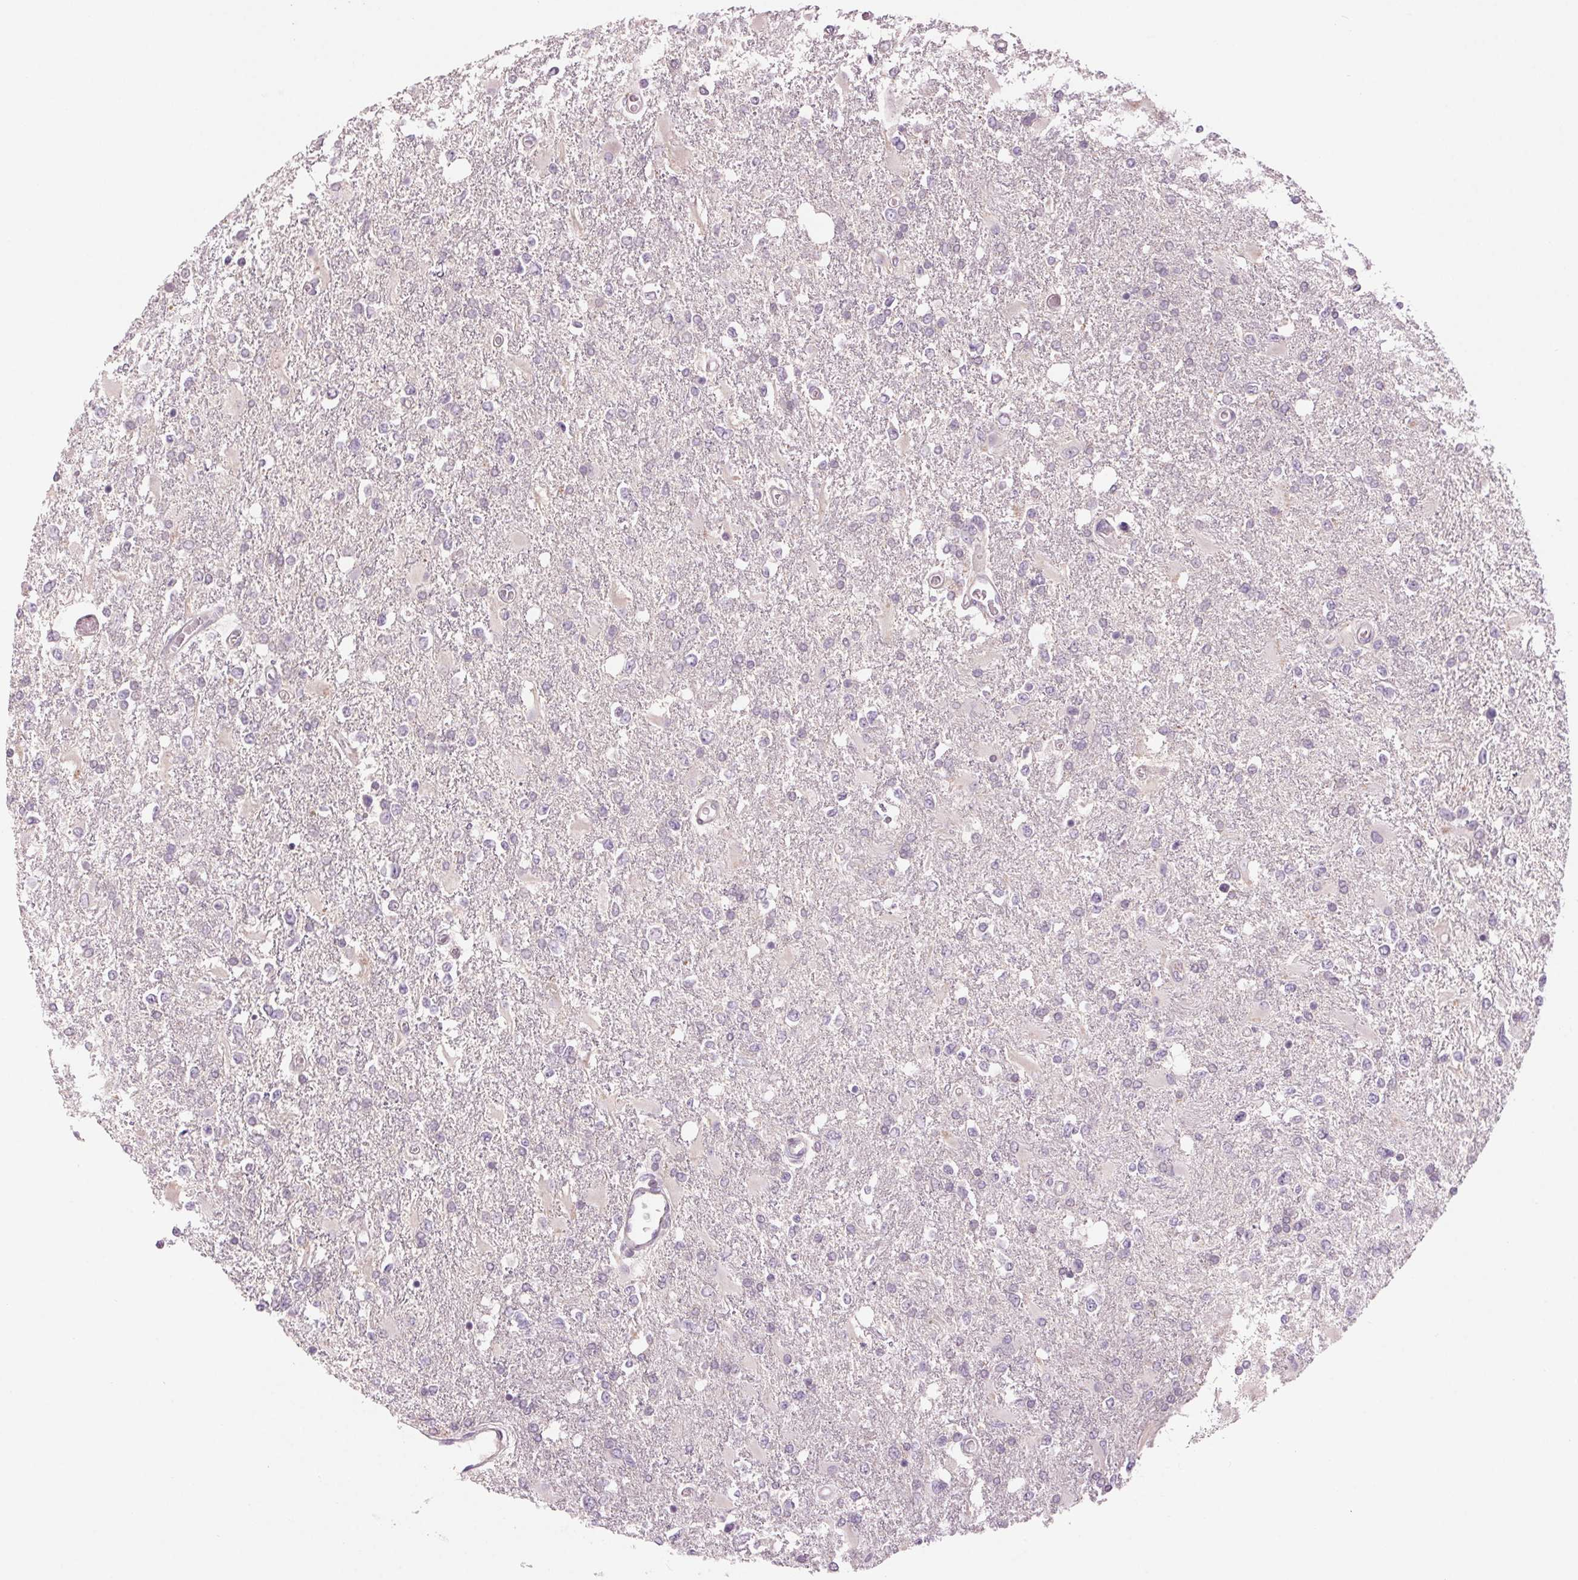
{"staining": {"intensity": "negative", "quantity": "none", "location": "none"}, "tissue": "glioma", "cell_type": "Tumor cells", "image_type": "cancer", "snomed": [{"axis": "morphology", "description": "Glioma, malignant, High grade"}, {"axis": "topography", "description": "Cerebral cortex"}], "caption": "The photomicrograph exhibits no significant expression in tumor cells of glioma. (DAB immunohistochemistry, high magnification).", "gene": "HHLA2", "patient": {"sex": "male", "age": 79}}